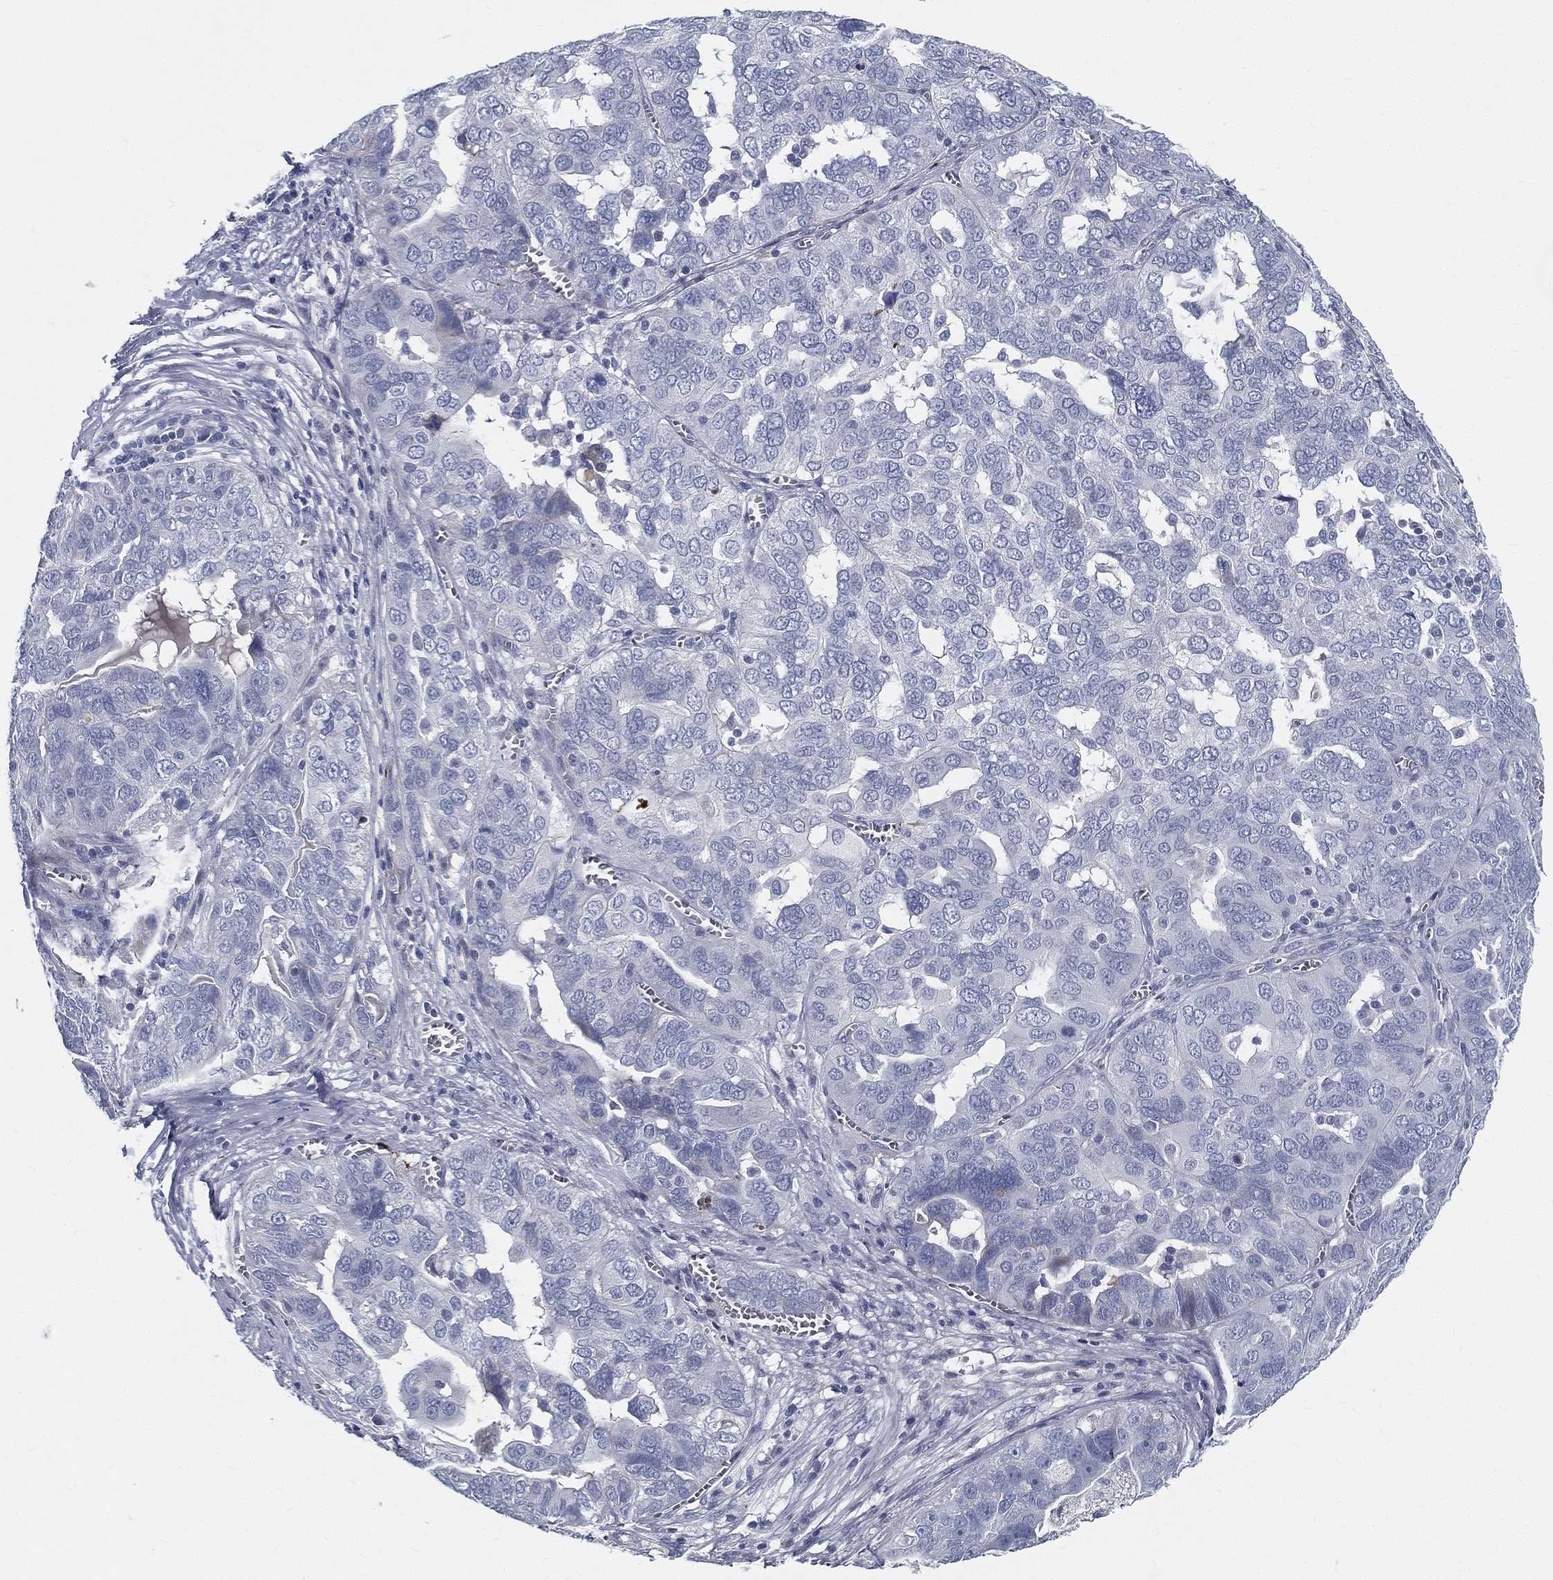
{"staining": {"intensity": "negative", "quantity": "none", "location": "none"}, "tissue": "ovarian cancer", "cell_type": "Tumor cells", "image_type": "cancer", "snomed": [{"axis": "morphology", "description": "Carcinoma, endometroid"}, {"axis": "topography", "description": "Soft tissue"}, {"axis": "topography", "description": "Ovary"}], "caption": "The histopathology image demonstrates no significant expression in tumor cells of endometroid carcinoma (ovarian). The staining was performed using DAB to visualize the protein expression in brown, while the nuclei were stained in blue with hematoxylin (Magnification: 20x).", "gene": "SPPL2C", "patient": {"sex": "female", "age": 52}}